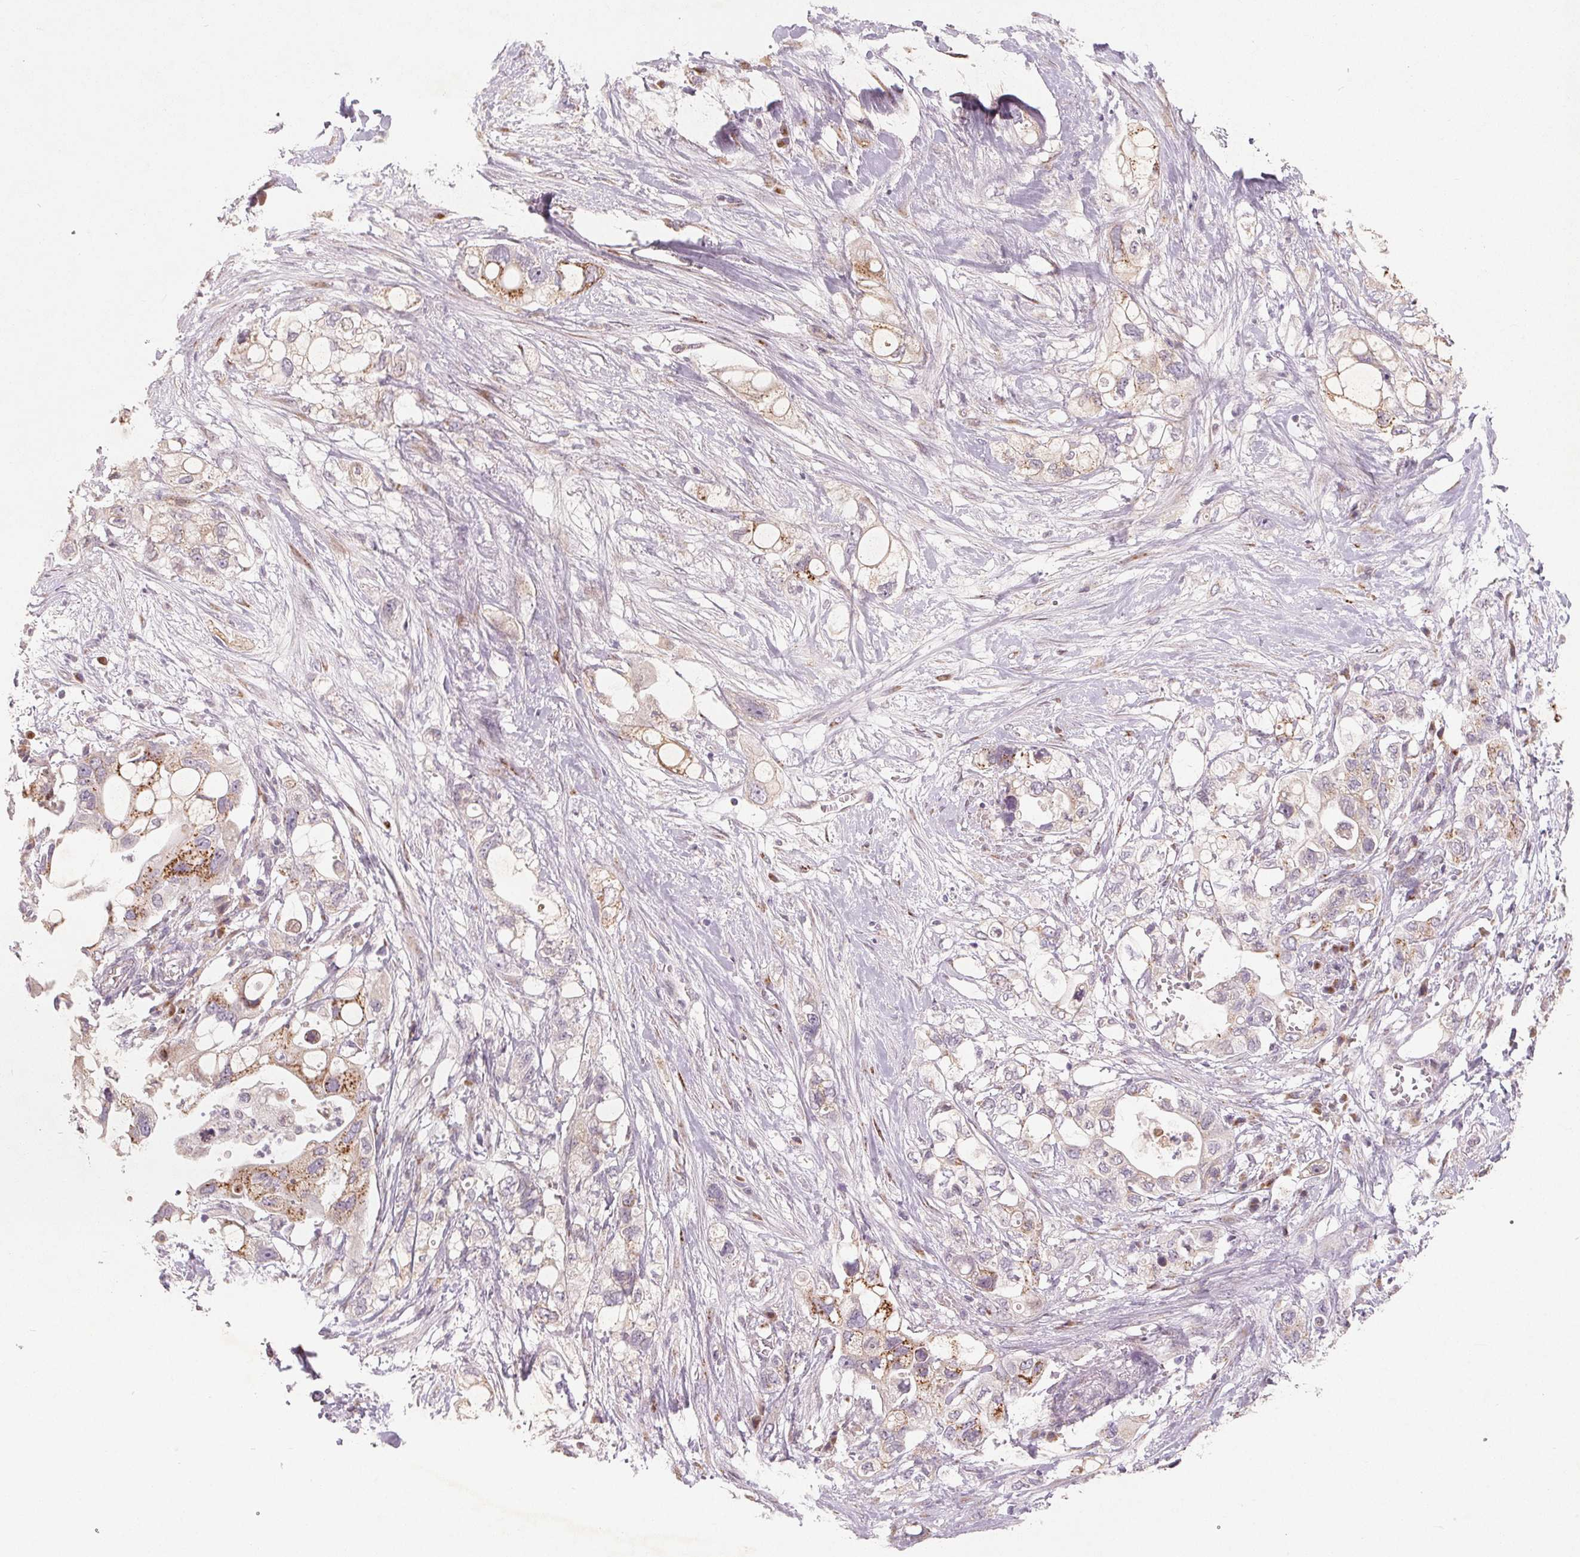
{"staining": {"intensity": "moderate", "quantity": "<25%", "location": "cytoplasmic/membranous"}, "tissue": "pancreatic cancer", "cell_type": "Tumor cells", "image_type": "cancer", "snomed": [{"axis": "morphology", "description": "Adenocarcinoma, NOS"}, {"axis": "topography", "description": "Pancreas"}], "caption": "A brown stain highlights moderate cytoplasmic/membranous positivity of a protein in adenocarcinoma (pancreatic) tumor cells. (DAB IHC, brown staining for protein, blue staining for nuclei).", "gene": "TMSB15B", "patient": {"sex": "female", "age": 72}}